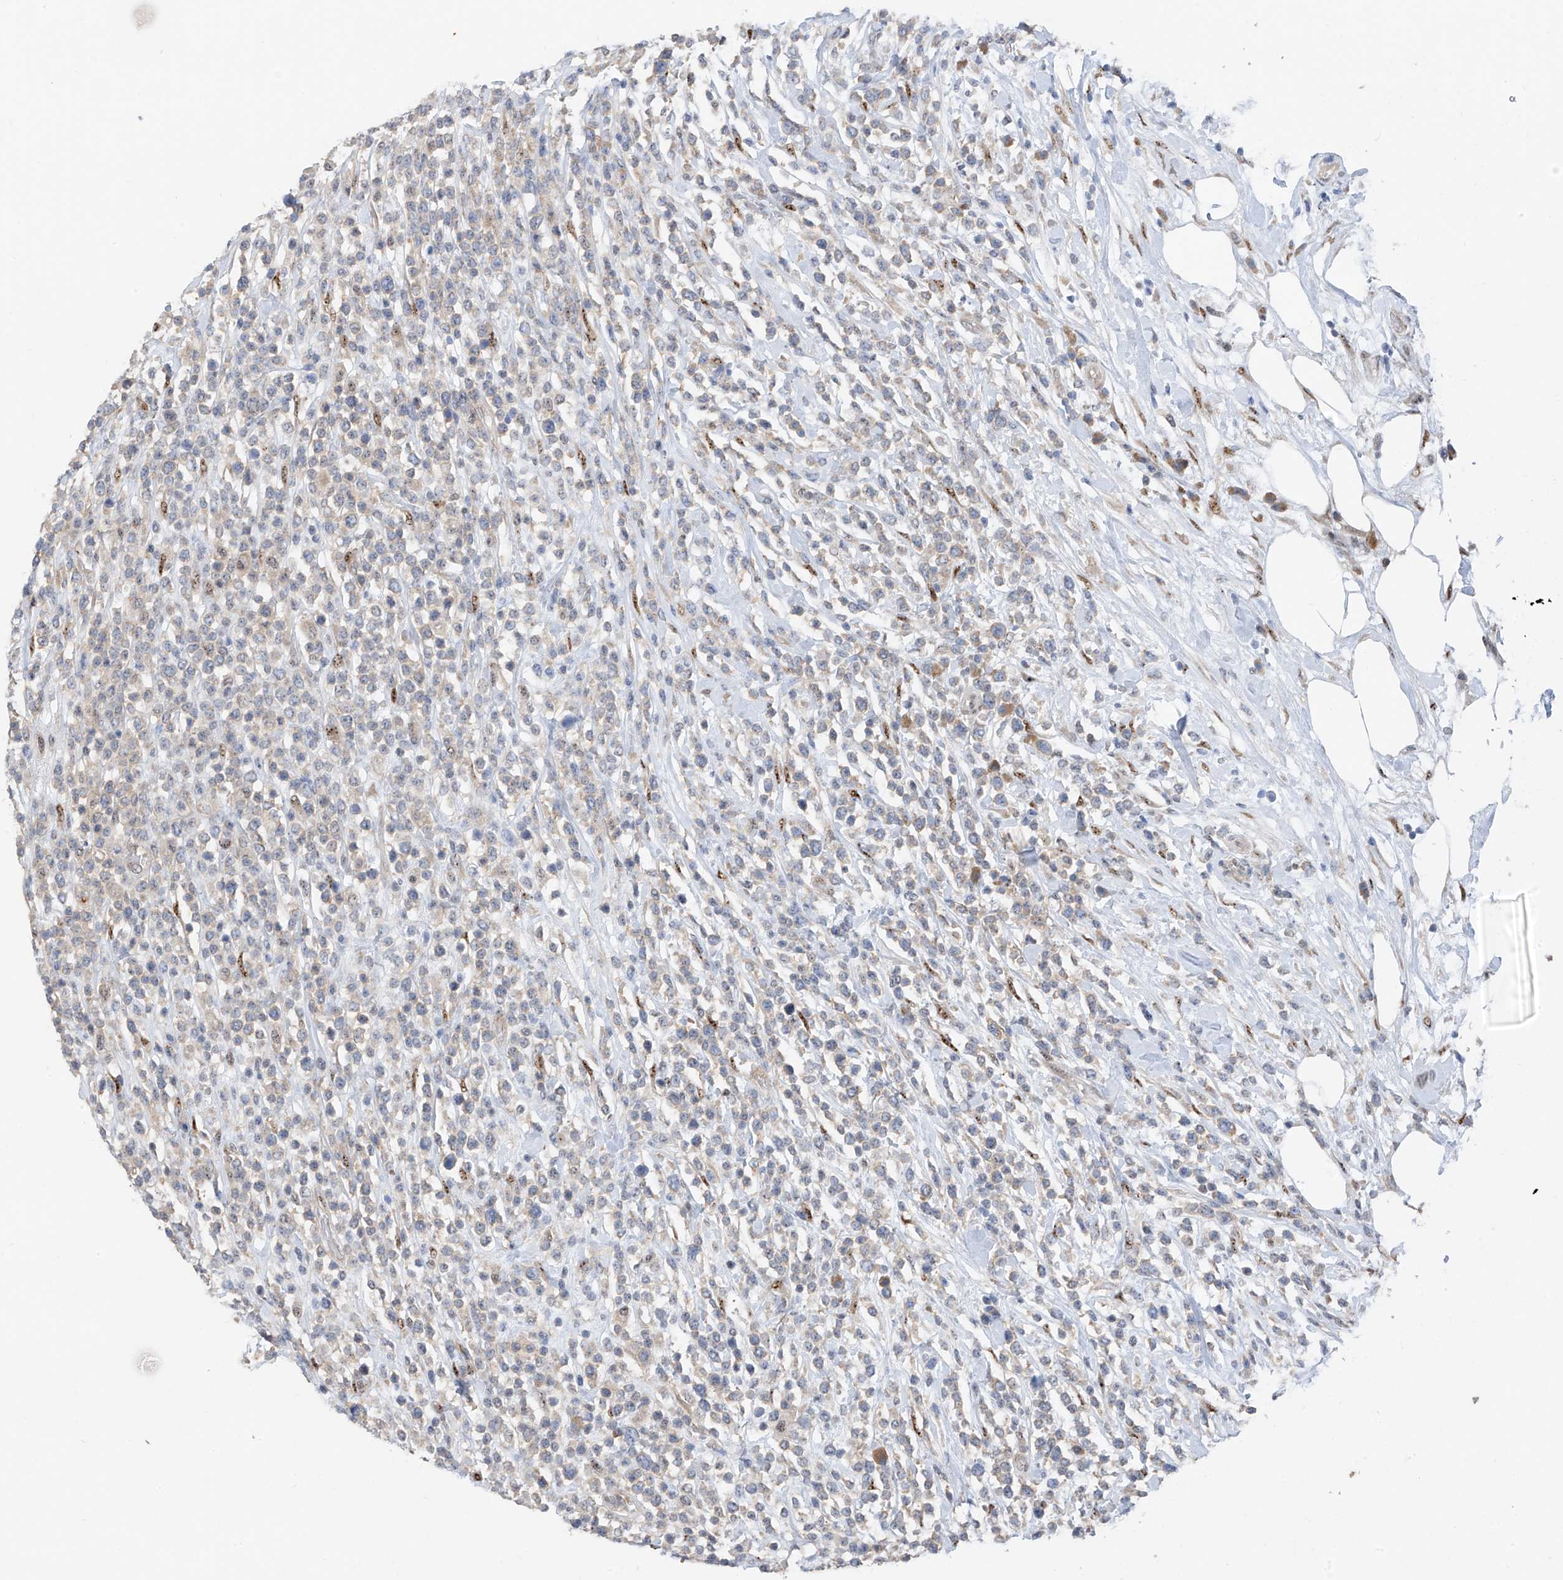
{"staining": {"intensity": "weak", "quantity": "<25%", "location": "cytoplasmic/membranous"}, "tissue": "lymphoma", "cell_type": "Tumor cells", "image_type": "cancer", "snomed": [{"axis": "morphology", "description": "Malignant lymphoma, non-Hodgkin's type, High grade"}, {"axis": "topography", "description": "Colon"}], "caption": "A micrograph of malignant lymphoma, non-Hodgkin's type (high-grade) stained for a protein exhibits no brown staining in tumor cells.", "gene": "RPL4", "patient": {"sex": "female", "age": 53}}